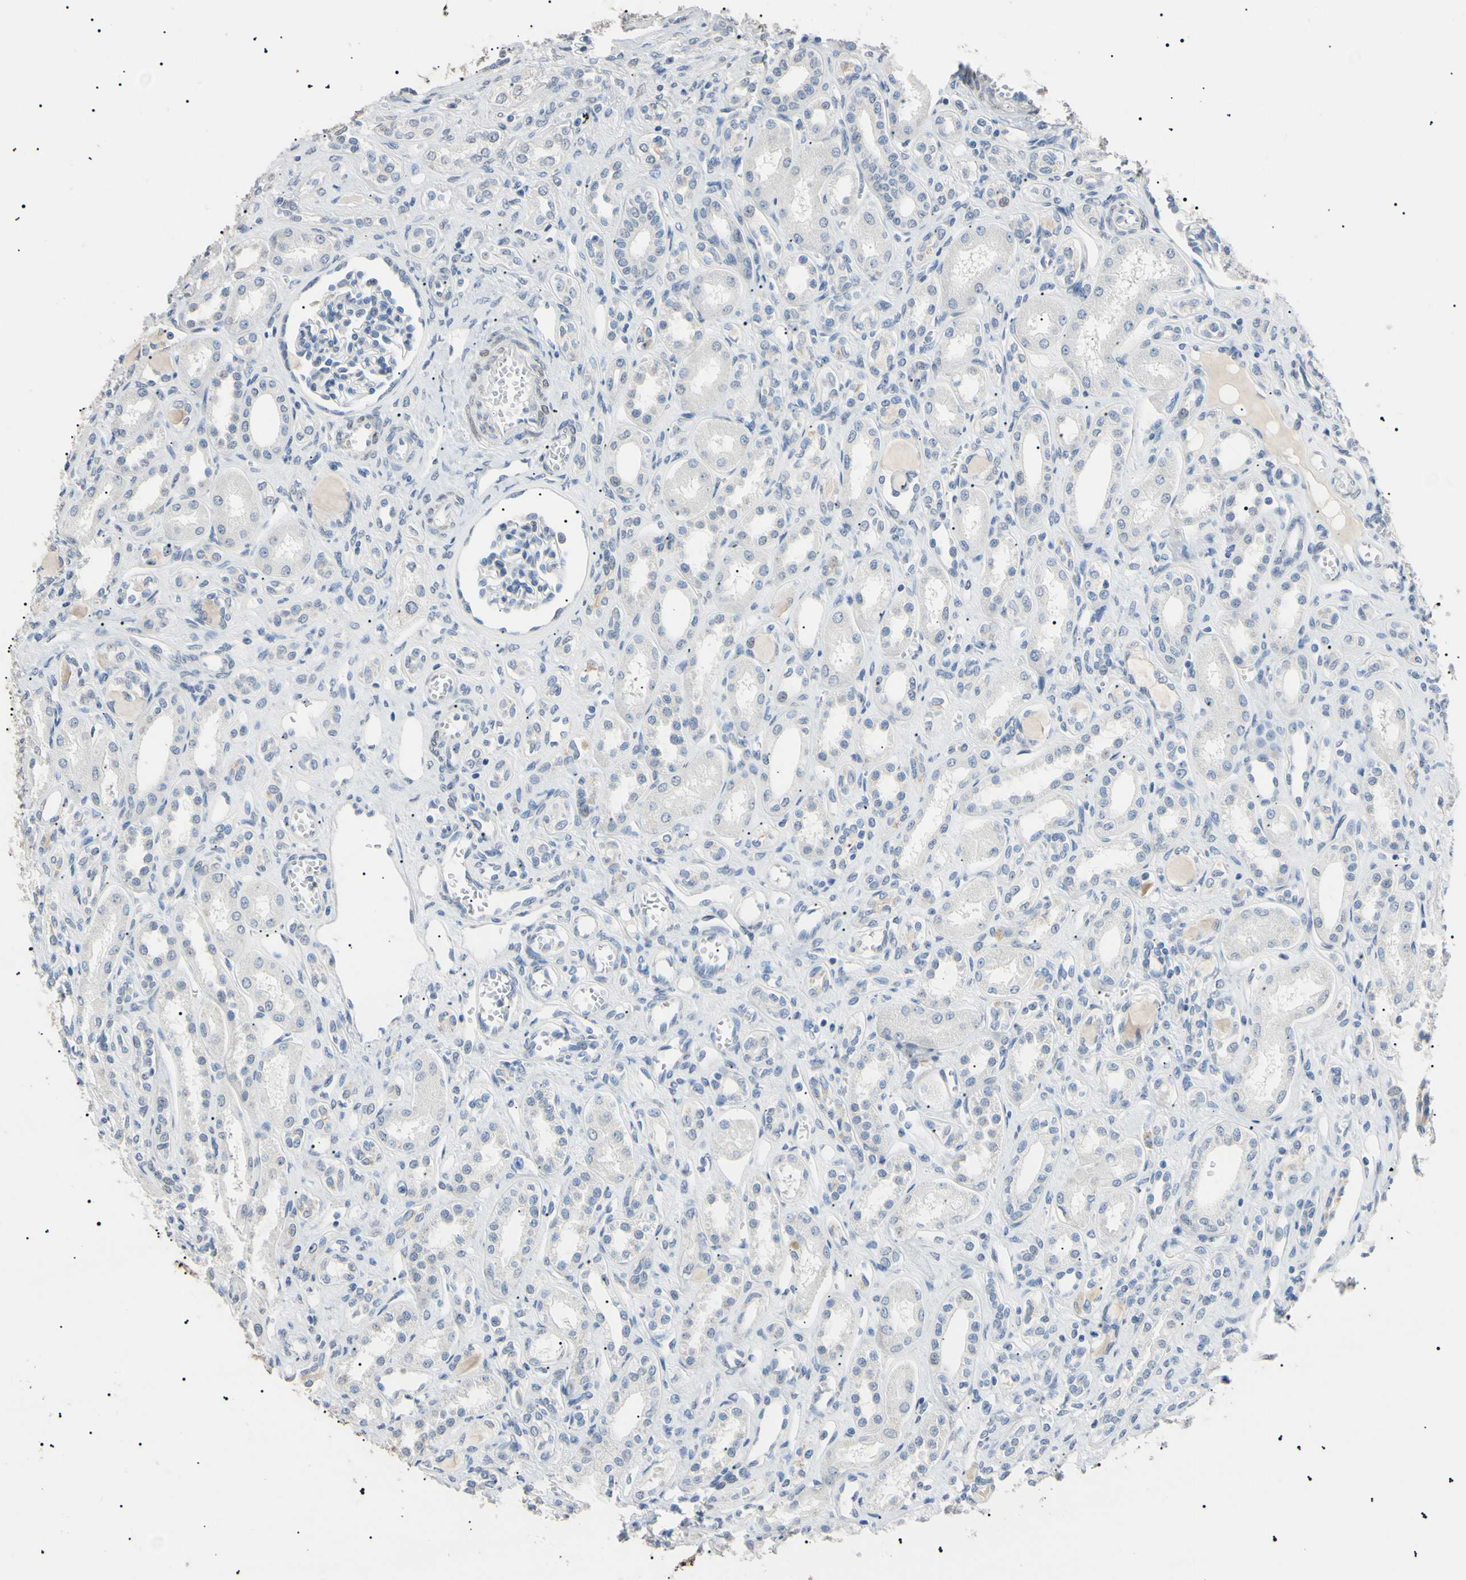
{"staining": {"intensity": "negative", "quantity": "none", "location": "none"}, "tissue": "kidney", "cell_type": "Cells in glomeruli", "image_type": "normal", "snomed": [{"axis": "morphology", "description": "Normal tissue, NOS"}, {"axis": "topography", "description": "Kidney"}], "caption": "High magnification brightfield microscopy of normal kidney stained with DAB (brown) and counterstained with hematoxylin (blue): cells in glomeruli show no significant staining. Nuclei are stained in blue.", "gene": "CGB3", "patient": {"sex": "male", "age": 7}}